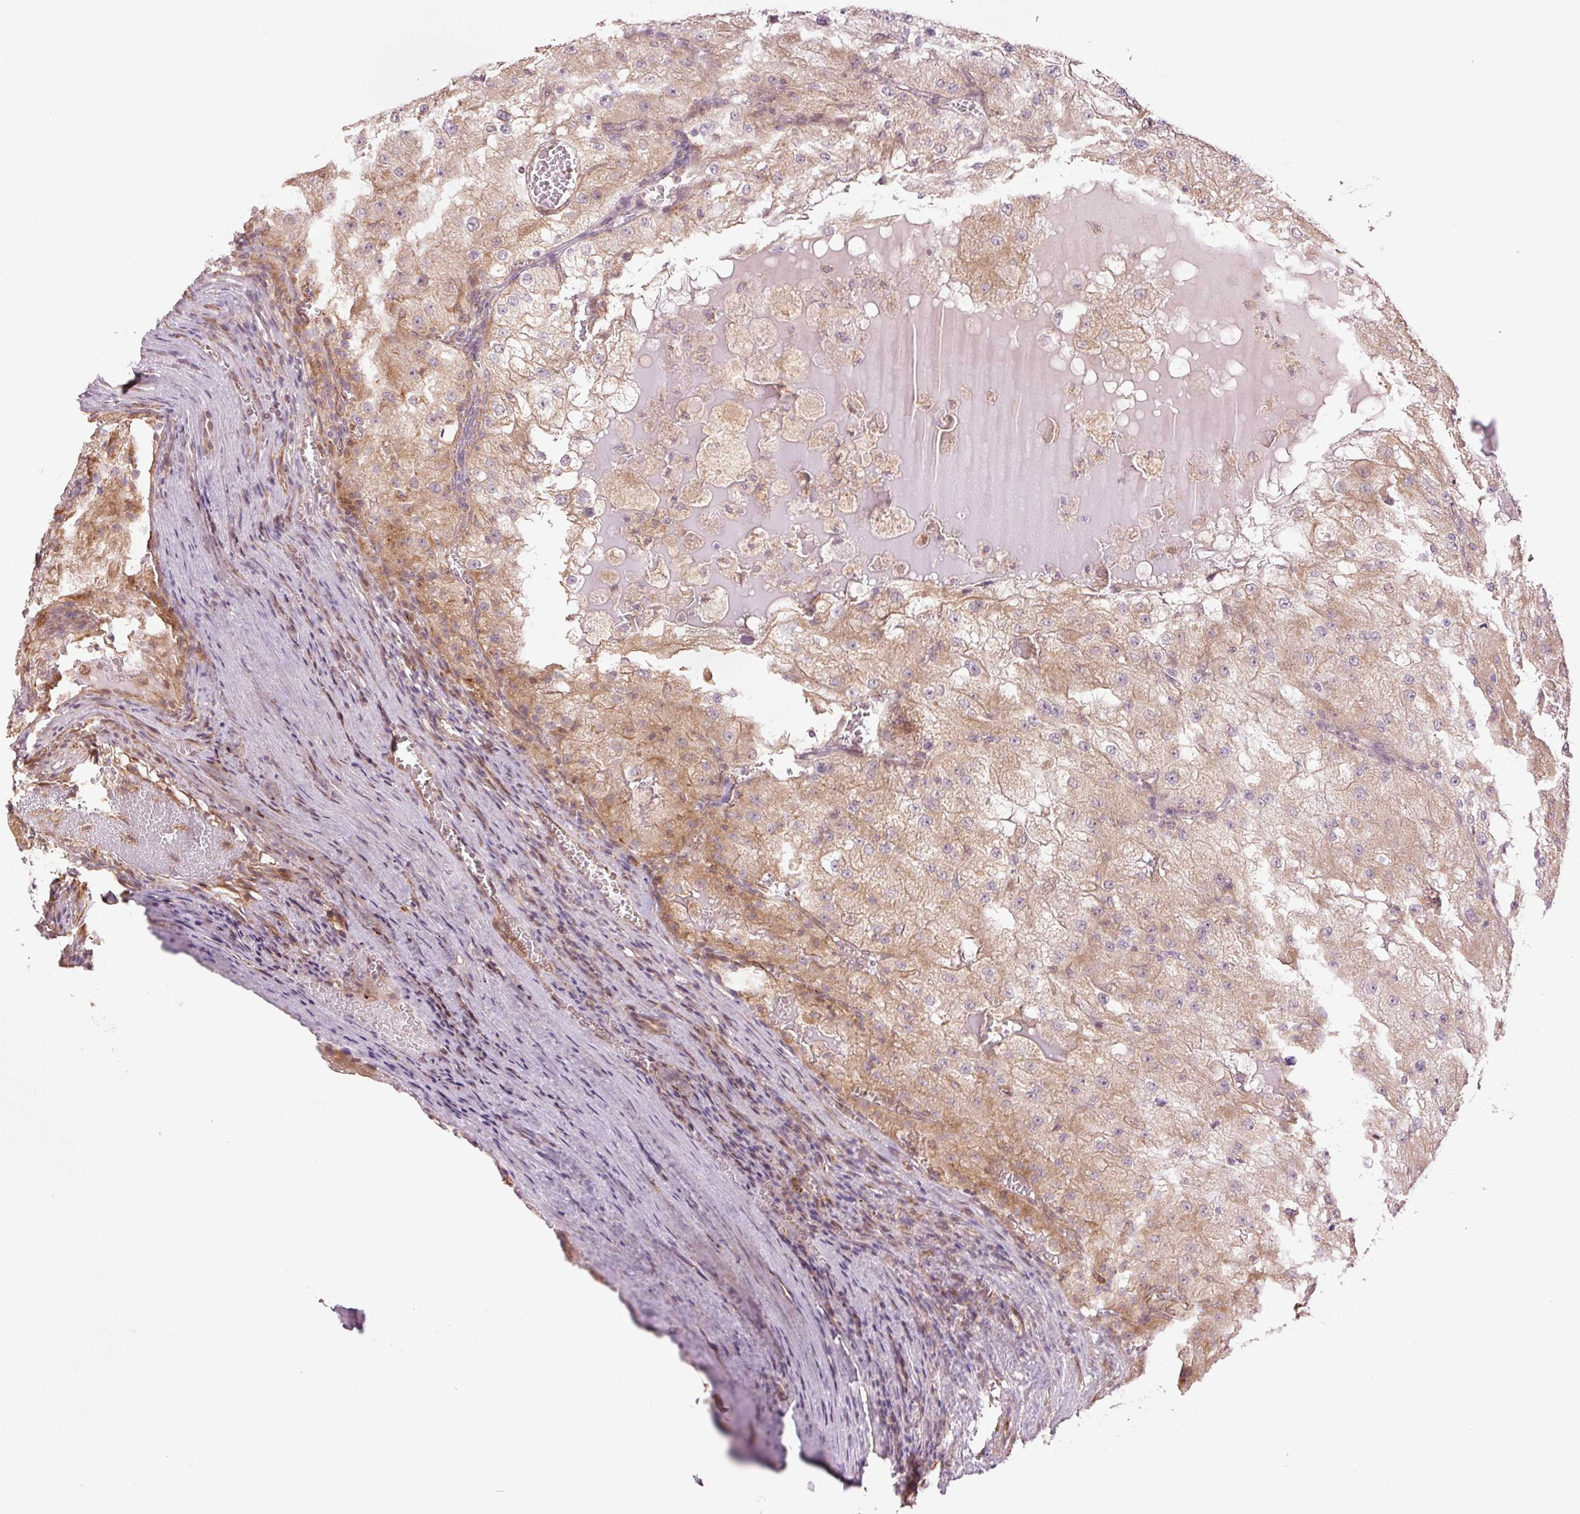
{"staining": {"intensity": "weak", "quantity": ">75%", "location": "cytoplasmic/membranous"}, "tissue": "renal cancer", "cell_type": "Tumor cells", "image_type": "cancer", "snomed": [{"axis": "morphology", "description": "Adenocarcinoma, NOS"}, {"axis": "topography", "description": "Kidney"}], "caption": "Immunohistochemistry staining of renal cancer (adenocarcinoma), which demonstrates low levels of weak cytoplasmic/membranous positivity in about >75% of tumor cells indicating weak cytoplasmic/membranous protein staining. The staining was performed using DAB (3,3'-diaminobenzidine) (brown) for protein detection and nuclei were counterstained in hematoxylin (blue).", "gene": "STARD7", "patient": {"sex": "female", "age": 74}}